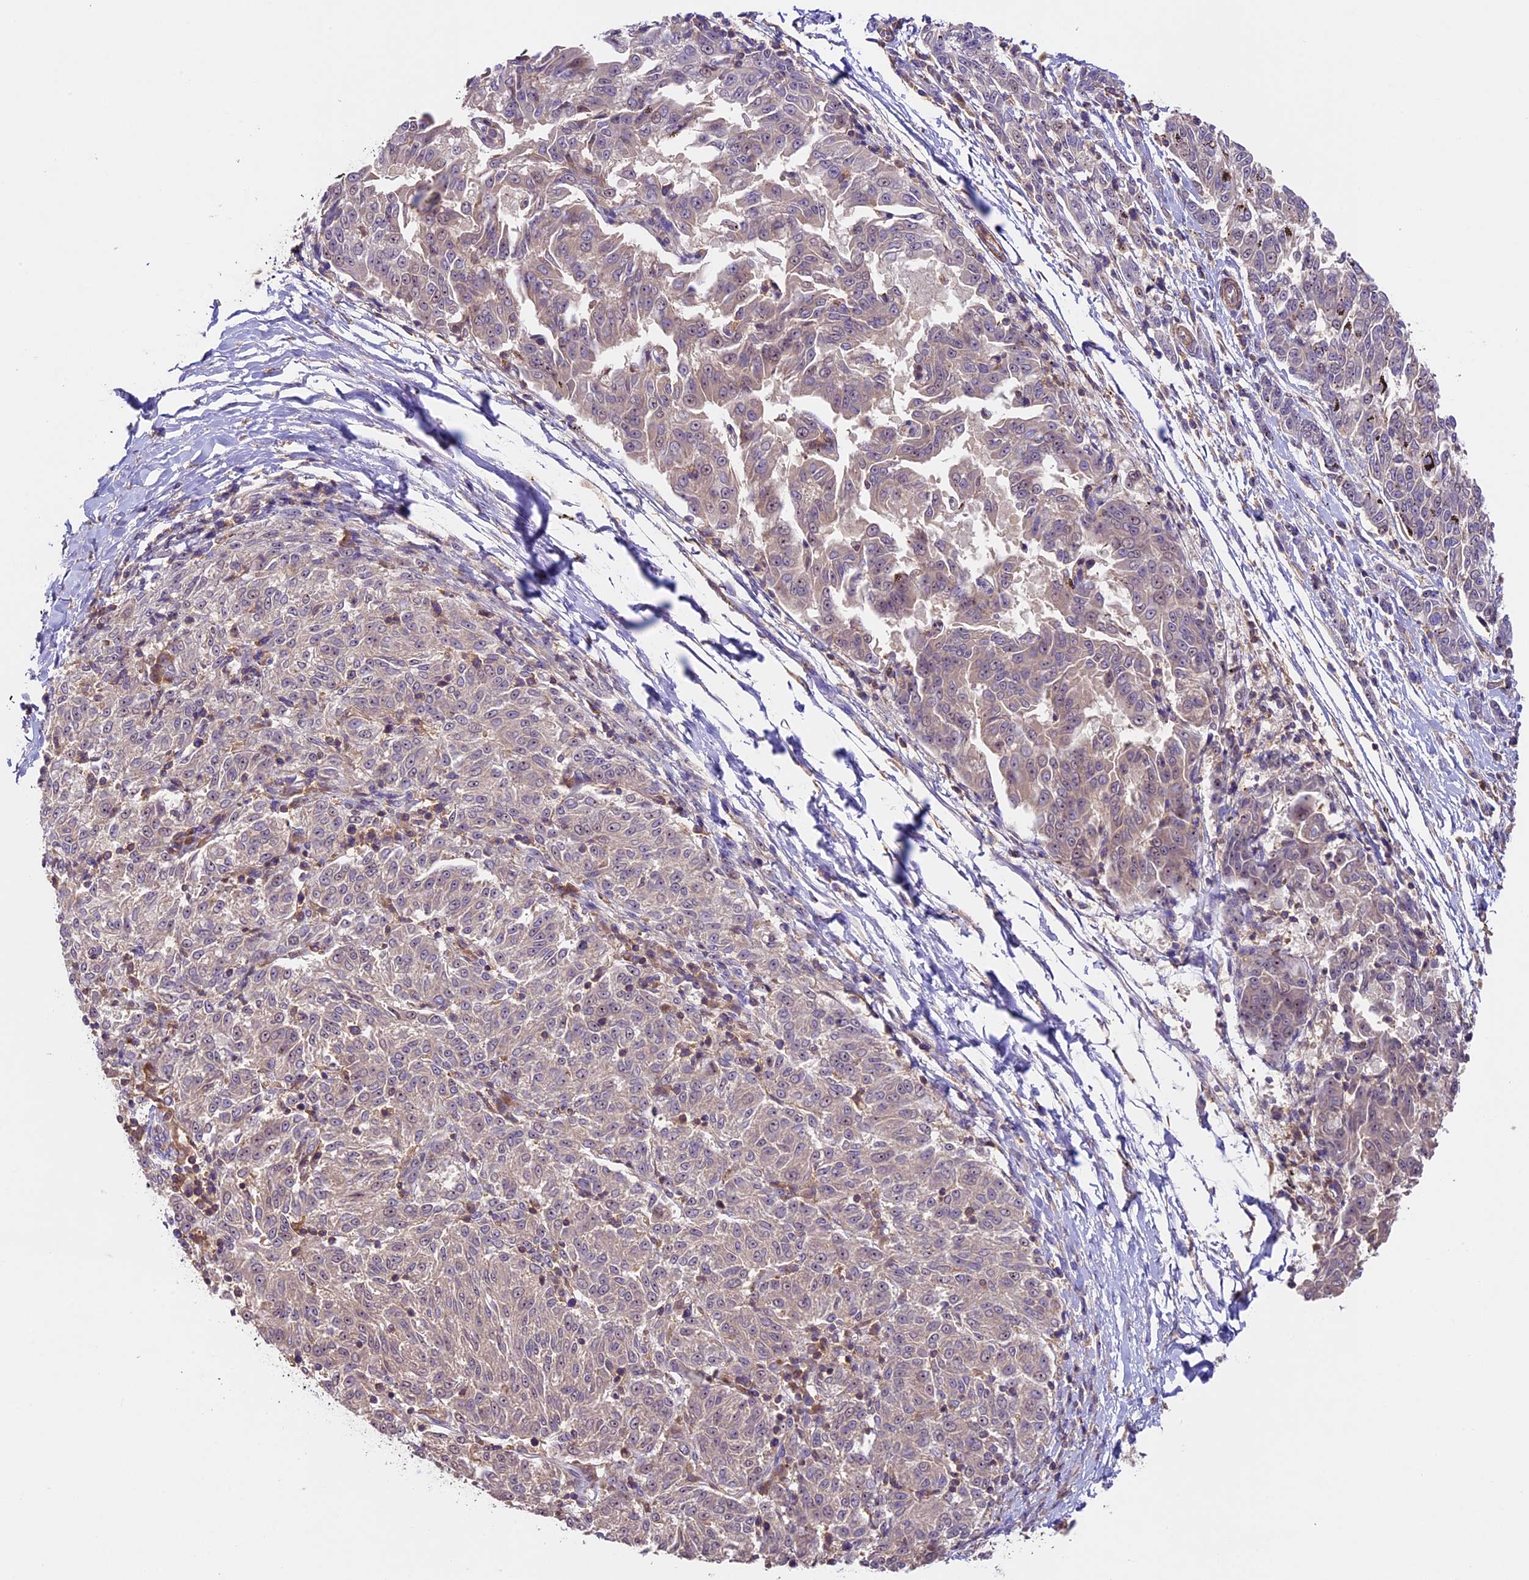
{"staining": {"intensity": "weak", "quantity": "<25%", "location": "cytoplasmic/membranous,nuclear"}, "tissue": "melanoma", "cell_type": "Tumor cells", "image_type": "cancer", "snomed": [{"axis": "morphology", "description": "Malignant melanoma, NOS"}, {"axis": "topography", "description": "Skin"}], "caption": "This is an immunohistochemistry (IHC) micrograph of human melanoma. There is no positivity in tumor cells.", "gene": "TBC1D1", "patient": {"sex": "female", "age": 72}}